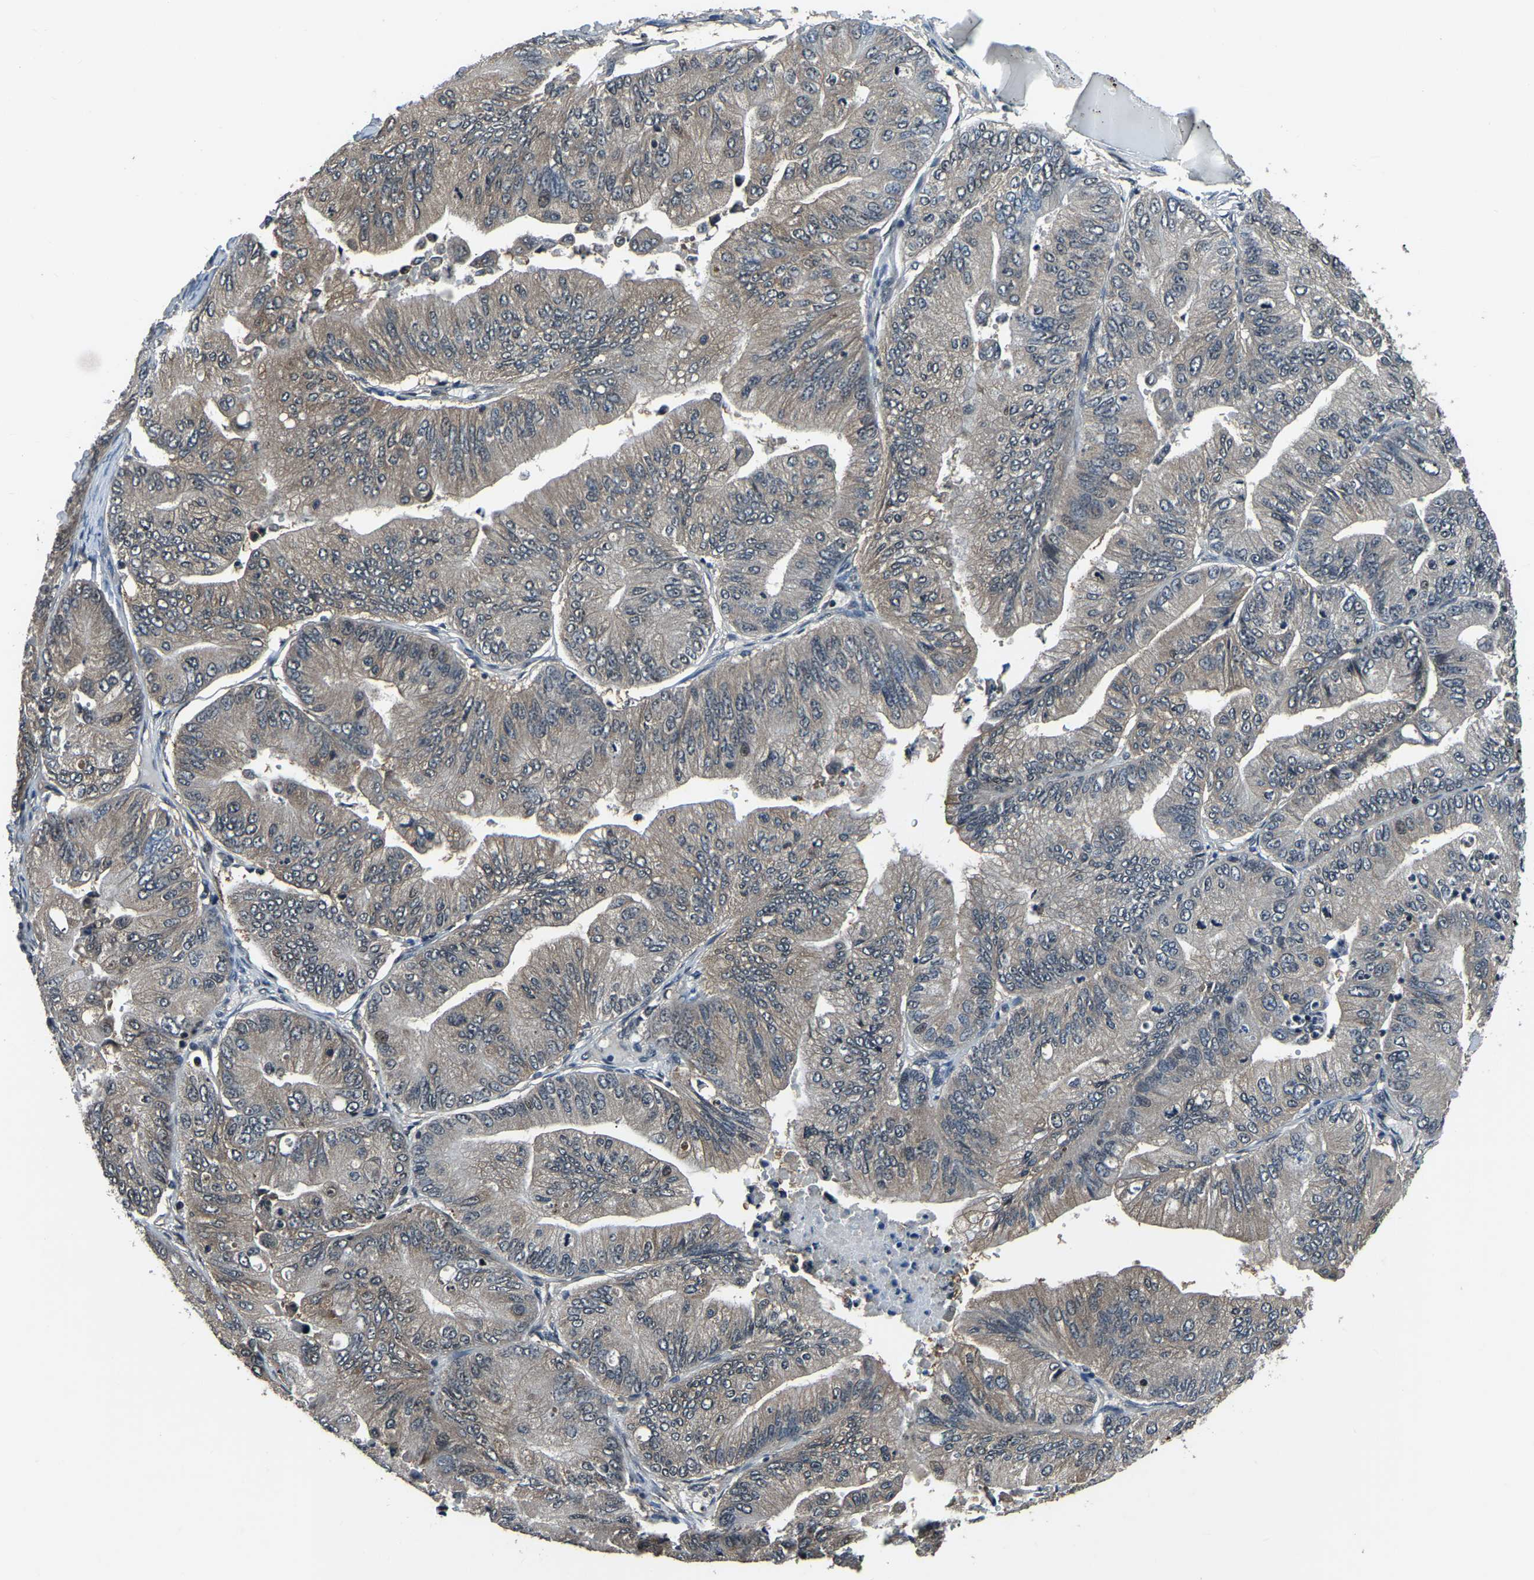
{"staining": {"intensity": "weak", "quantity": "25%-75%", "location": "cytoplasmic/membranous"}, "tissue": "ovarian cancer", "cell_type": "Tumor cells", "image_type": "cancer", "snomed": [{"axis": "morphology", "description": "Cystadenocarcinoma, mucinous, NOS"}, {"axis": "topography", "description": "Ovary"}], "caption": "Immunohistochemical staining of ovarian cancer (mucinous cystadenocarcinoma) displays low levels of weak cytoplasmic/membranous staining in about 25%-75% of tumor cells.", "gene": "ANKIB1", "patient": {"sex": "female", "age": 61}}